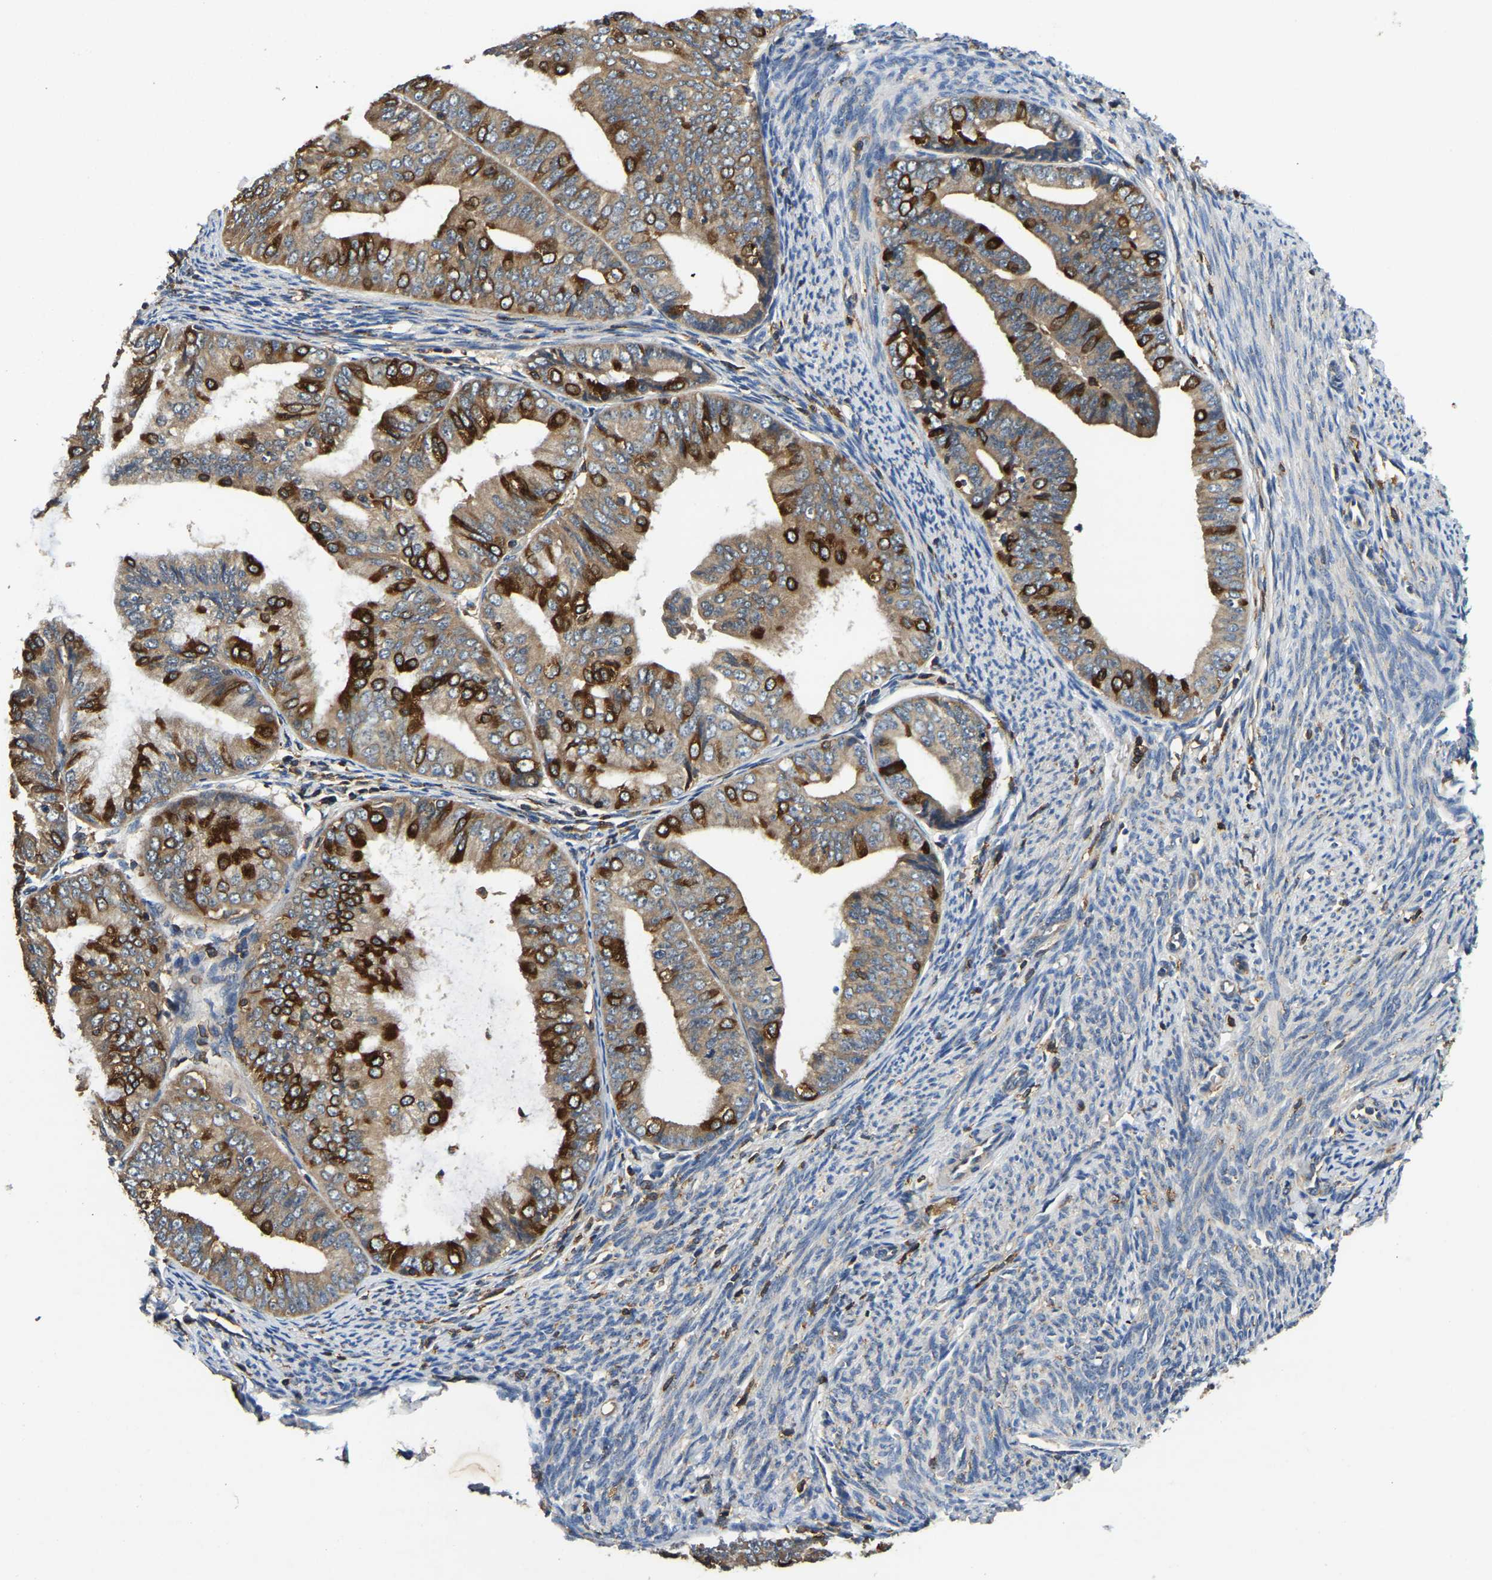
{"staining": {"intensity": "strong", "quantity": "25%-75%", "location": "cytoplasmic/membranous"}, "tissue": "endometrial cancer", "cell_type": "Tumor cells", "image_type": "cancer", "snomed": [{"axis": "morphology", "description": "Adenocarcinoma, NOS"}, {"axis": "topography", "description": "Endometrium"}], "caption": "Tumor cells show high levels of strong cytoplasmic/membranous staining in approximately 25%-75% of cells in human endometrial adenocarcinoma. The staining is performed using DAB brown chromogen to label protein expression. The nuclei are counter-stained blue using hematoxylin.", "gene": "SMPD2", "patient": {"sex": "female", "age": 63}}